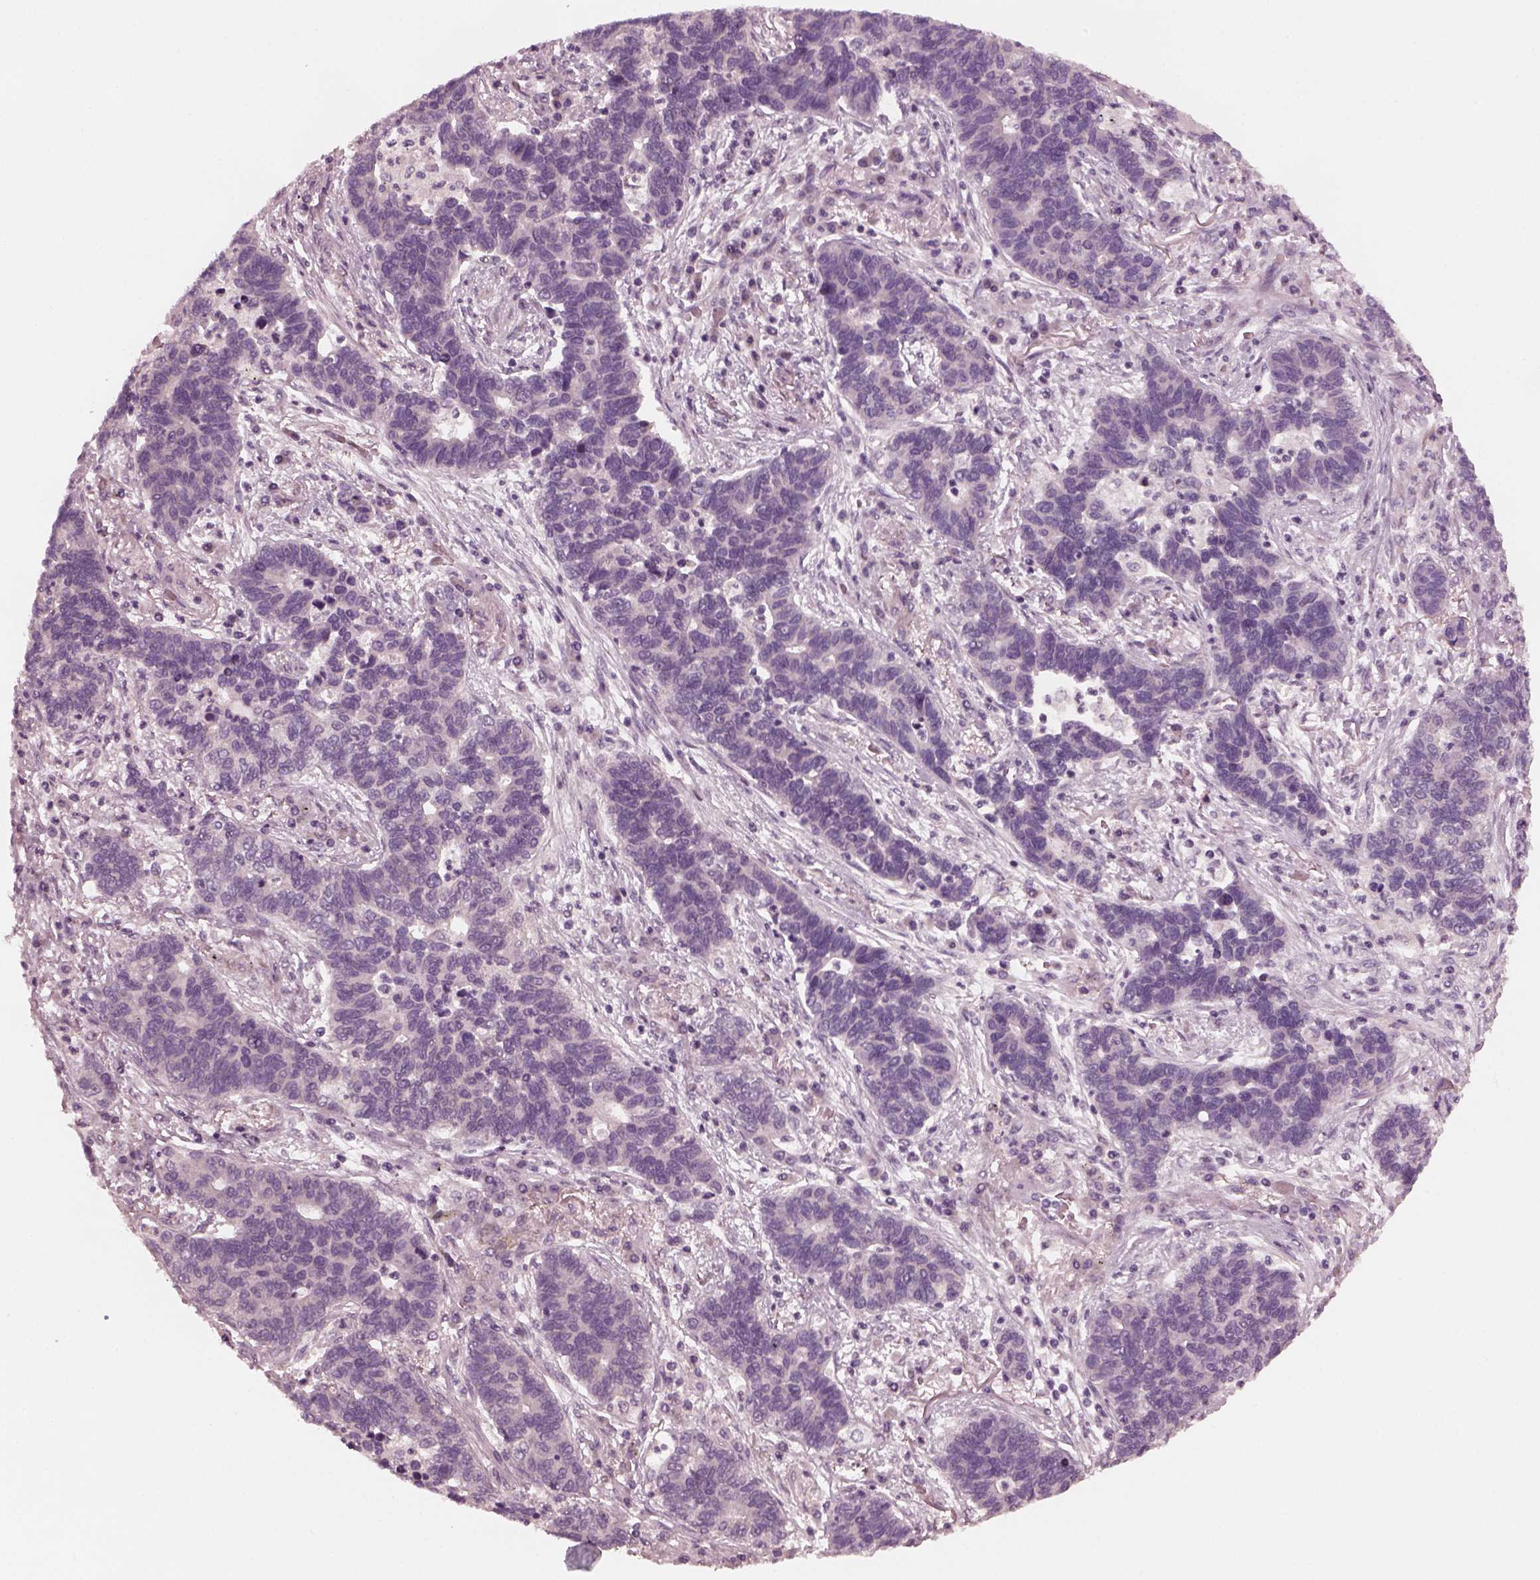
{"staining": {"intensity": "negative", "quantity": "none", "location": "none"}, "tissue": "lung cancer", "cell_type": "Tumor cells", "image_type": "cancer", "snomed": [{"axis": "morphology", "description": "Adenocarcinoma, NOS"}, {"axis": "topography", "description": "Lung"}], "caption": "Tumor cells are negative for protein expression in human lung cancer. (Stains: DAB IHC with hematoxylin counter stain, Microscopy: brightfield microscopy at high magnification).", "gene": "TUBG1", "patient": {"sex": "female", "age": 57}}